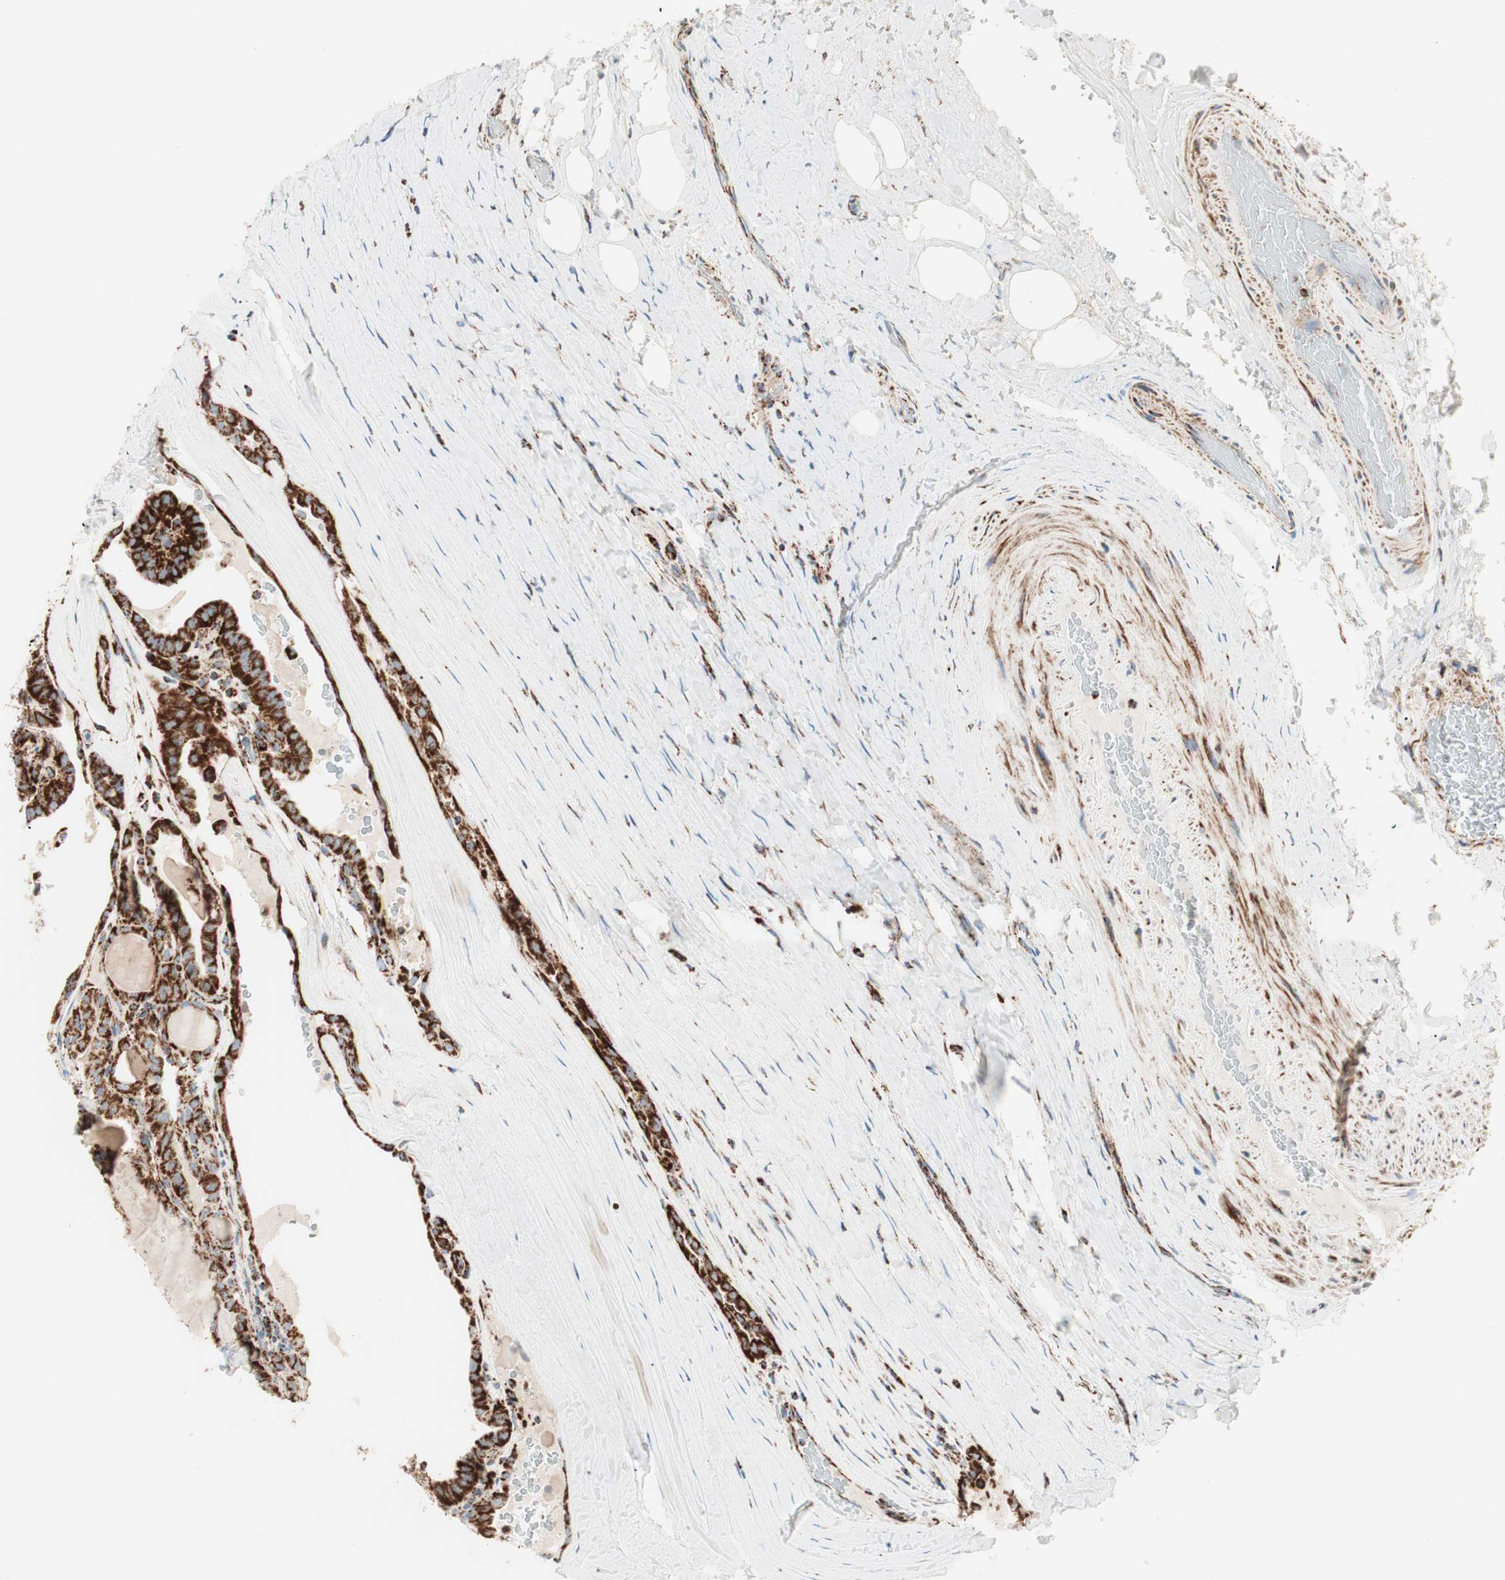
{"staining": {"intensity": "strong", "quantity": ">75%", "location": "cytoplasmic/membranous"}, "tissue": "thyroid cancer", "cell_type": "Tumor cells", "image_type": "cancer", "snomed": [{"axis": "morphology", "description": "Papillary adenocarcinoma, NOS"}, {"axis": "topography", "description": "Thyroid gland"}], "caption": "About >75% of tumor cells in human papillary adenocarcinoma (thyroid) display strong cytoplasmic/membranous protein staining as visualized by brown immunohistochemical staining.", "gene": "TOMM20", "patient": {"sex": "male", "age": 77}}